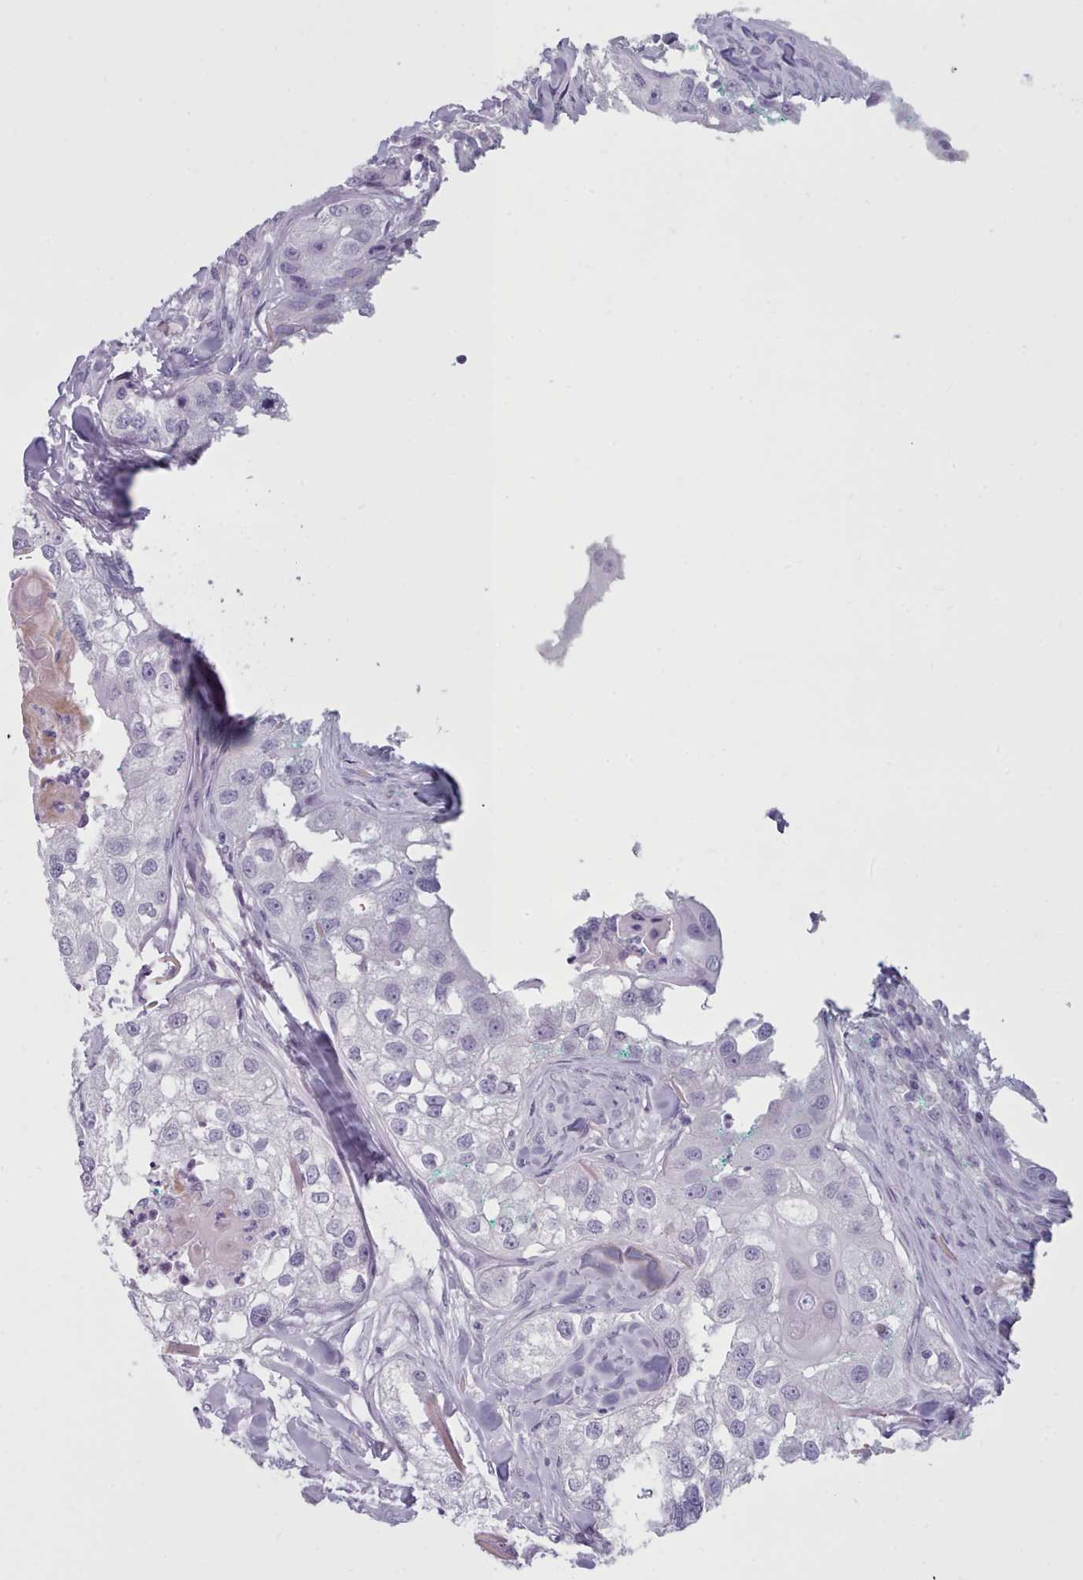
{"staining": {"intensity": "negative", "quantity": "none", "location": "none"}, "tissue": "head and neck cancer", "cell_type": "Tumor cells", "image_type": "cancer", "snomed": [{"axis": "morphology", "description": "Normal tissue, NOS"}, {"axis": "morphology", "description": "Squamous cell carcinoma, NOS"}, {"axis": "topography", "description": "Skeletal muscle"}, {"axis": "topography", "description": "Head-Neck"}], "caption": "Head and neck cancer (squamous cell carcinoma) stained for a protein using immunohistochemistry reveals no positivity tumor cells.", "gene": "ZNF43", "patient": {"sex": "male", "age": 51}}